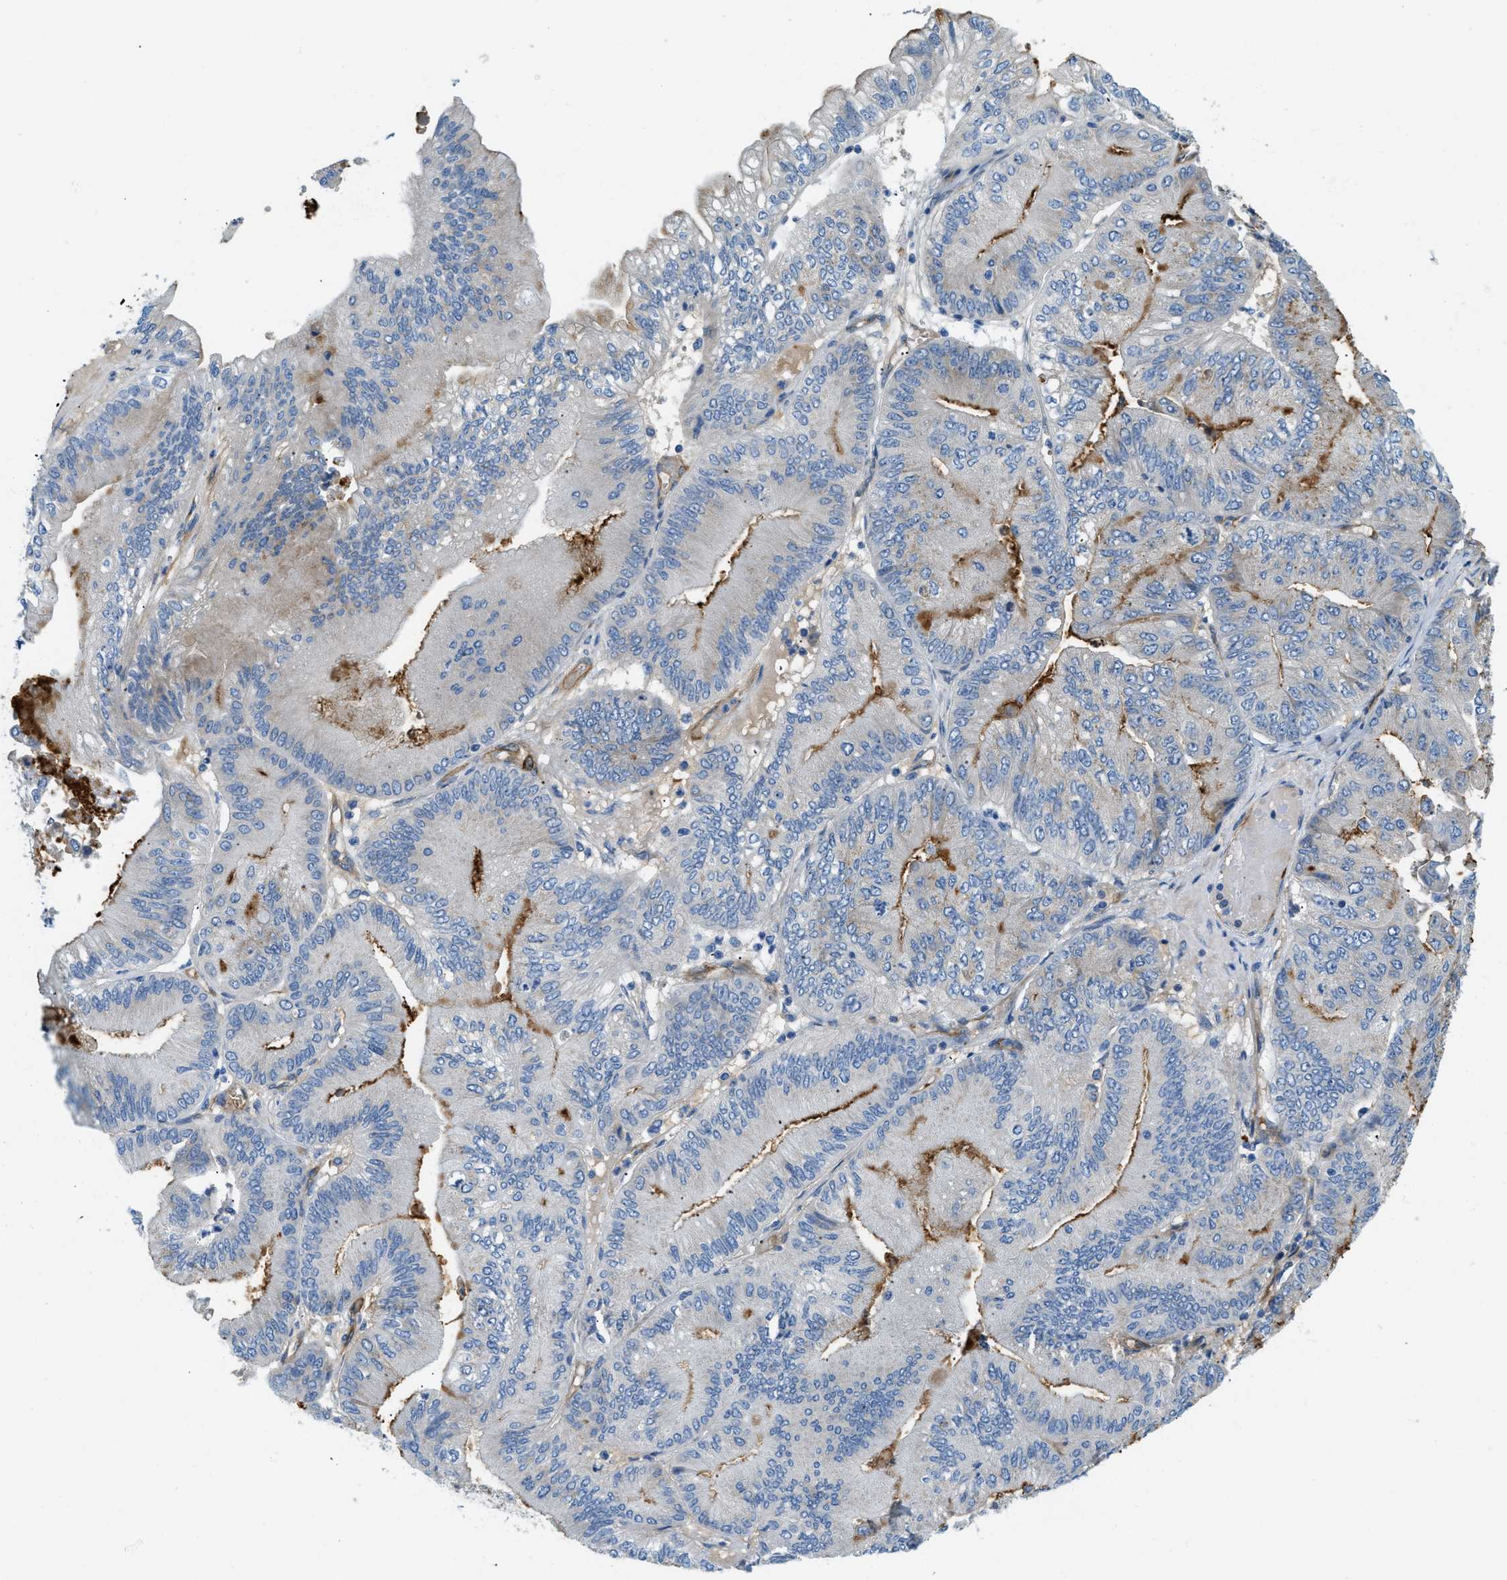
{"staining": {"intensity": "negative", "quantity": "none", "location": "none"}, "tissue": "ovarian cancer", "cell_type": "Tumor cells", "image_type": "cancer", "snomed": [{"axis": "morphology", "description": "Cystadenocarcinoma, mucinous, NOS"}, {"axis": "topography", "description": "Ovary"}], "caption": "Tumor cells show no significant positivity in ovarian cancer (mucinous cystadenocarcinoma). (Stains: DAB (3,3'-diaminobenzidine) immunohistochemistry with hematoxylin counter stain, Microscopy: brightfield microscopy at high magnification).", "gene": "COL15A1", "patient": {"sex": "female", "age": 61}}